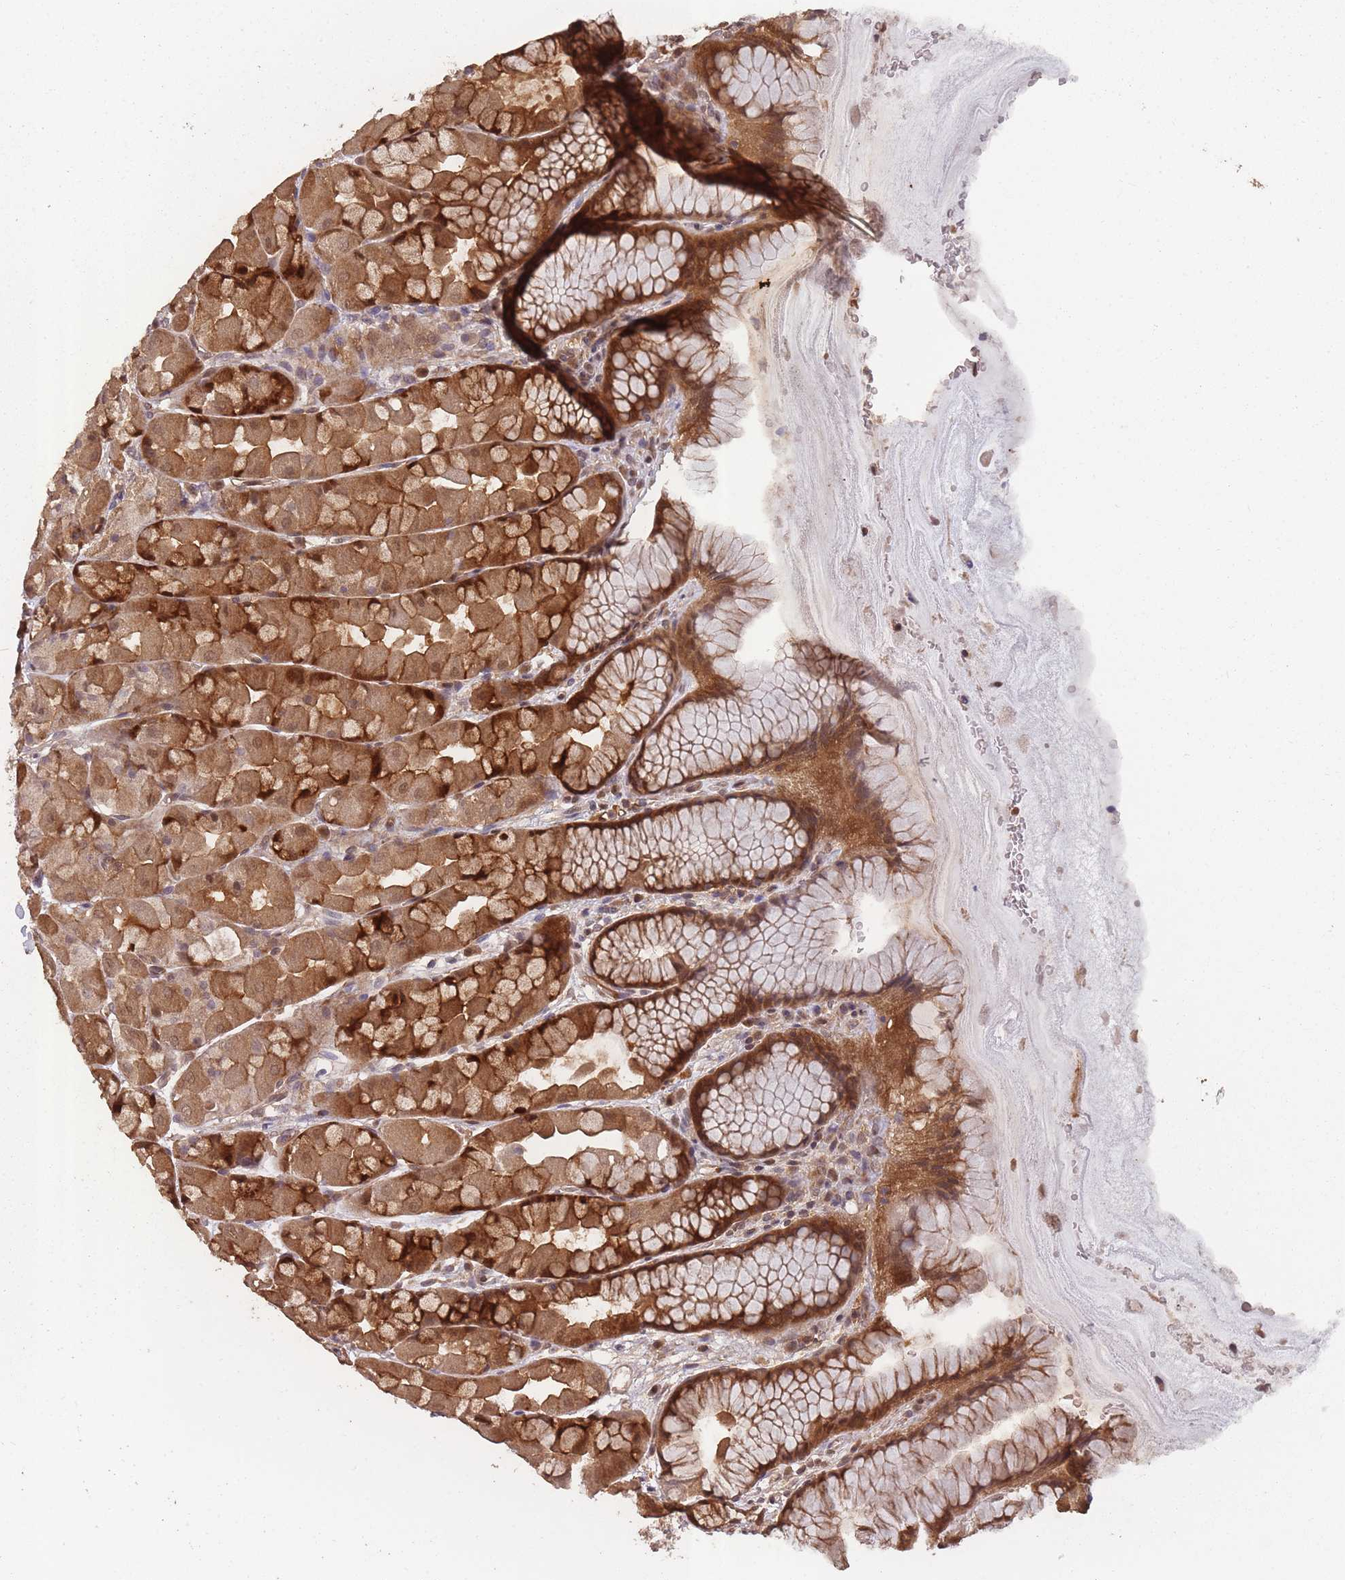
{"staining": {"intensity": "strong", "quantity": ">75%", "location": "cytoplasmic/membranous,nuclear"}, "tissue": "stomach", "cell_type": "Glandular cells", "image_type": "normal", "snomed": [{"axis": "morphology", "description": "Normal tissue, NOS"}, {"axis": "topography", "description": "Stomach"}], "caption": "Immunohistochemistry of unremarkable human stomach displays high levels of strong cytoplasmic/membranous,nuclear positivity in about >75% of glandular cells.", "gene": "PPP6R3", "patient": {"sex": "male", "age": 57}}